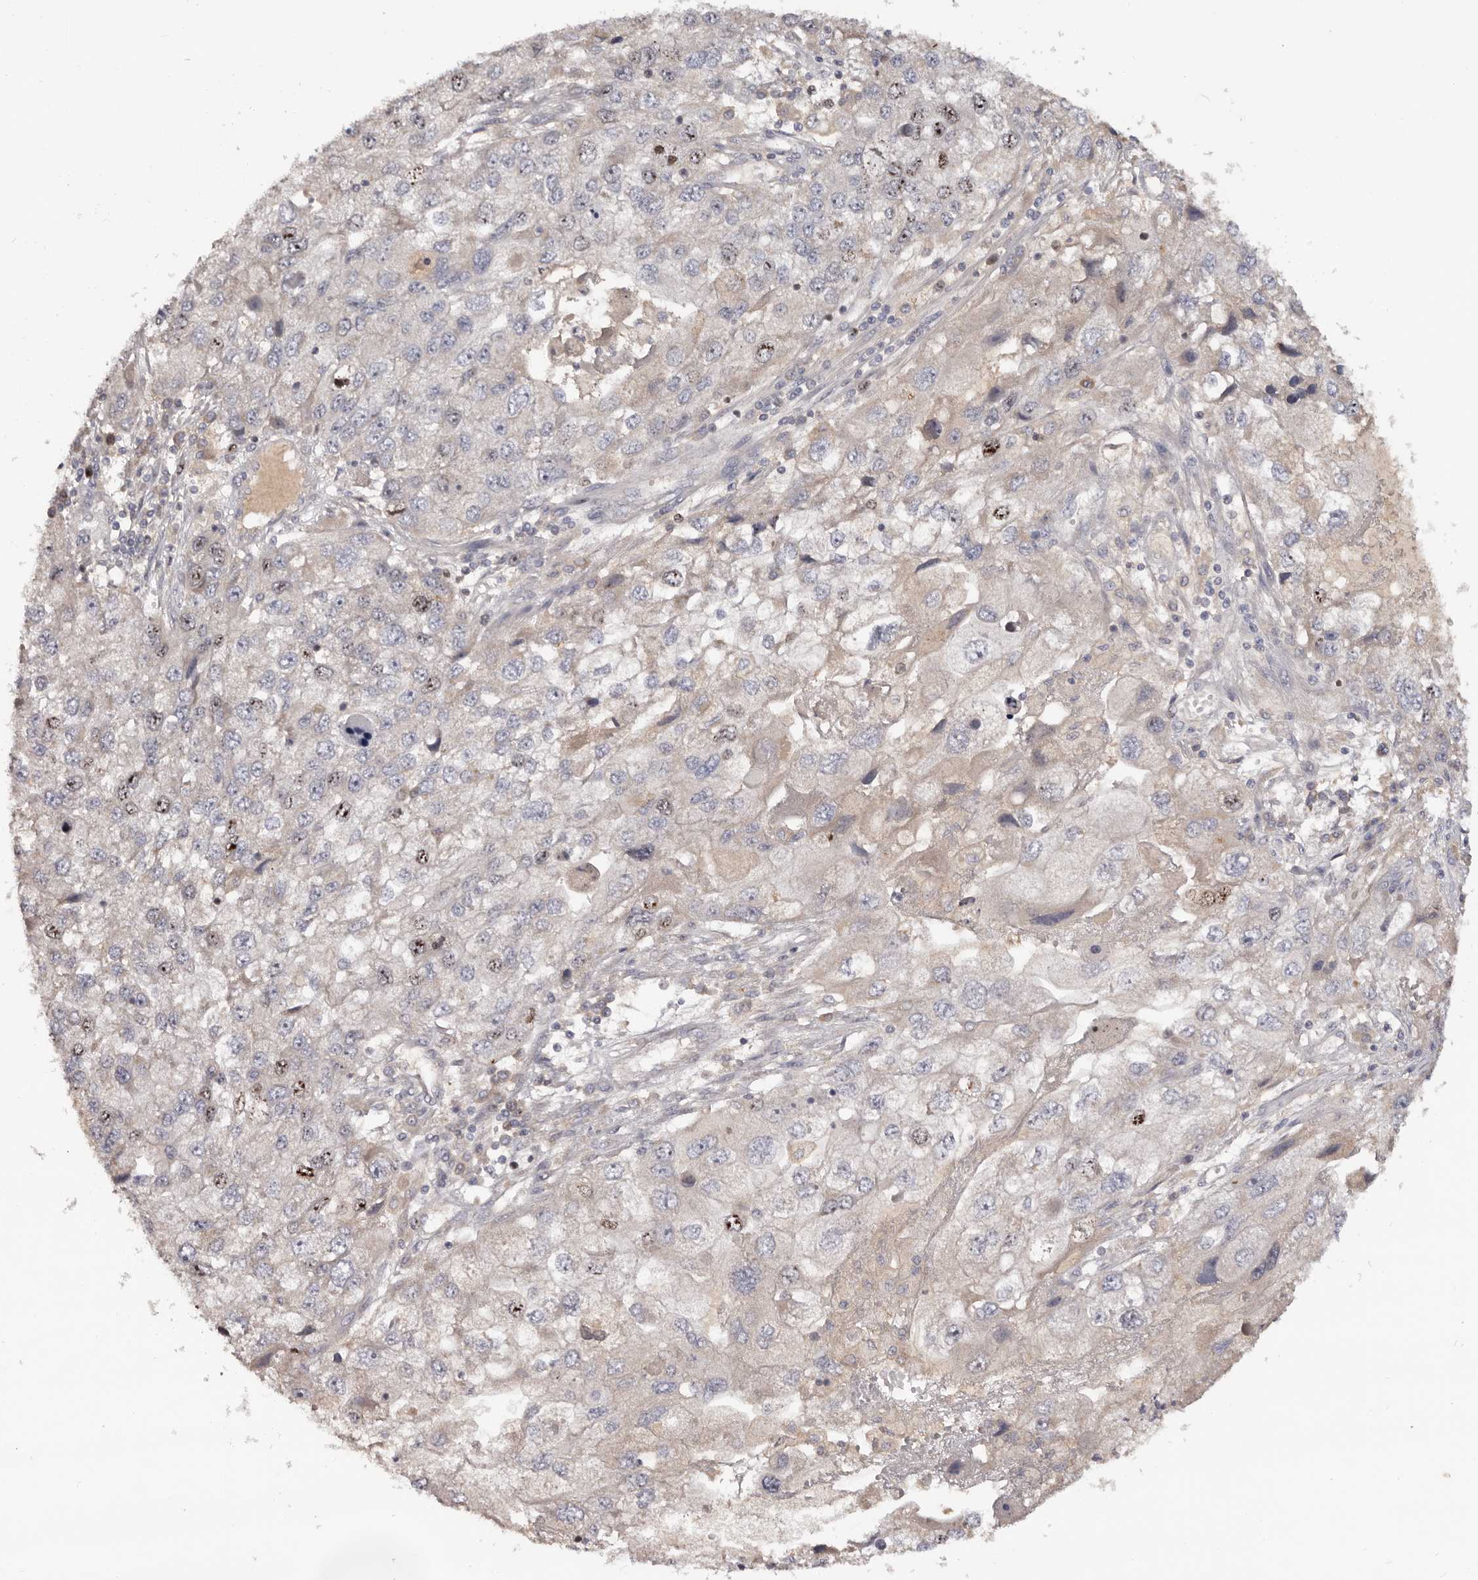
{"staining": {"intensity": "strong", "quantity": "<25%", "location": "nuclear"}, "tissue": "endometrial cancer", "cell_type": "Tumor cells", "image_type": "cancer", "snomed": [{"axis": "morphology", "description": "Adenocarcinoma, NOS"}, {"axis": "topography", "description": "Endometrium"}], "caption": "Endometrial cancer (adenocarcinoma) stained with DAB immunohistochemistry (IHC) displays medium levels of strong nuclear expression in approximately <25% of tumor cells.", "gene": "CCDC190", "patient": {"sex": "female", "age": 49}}